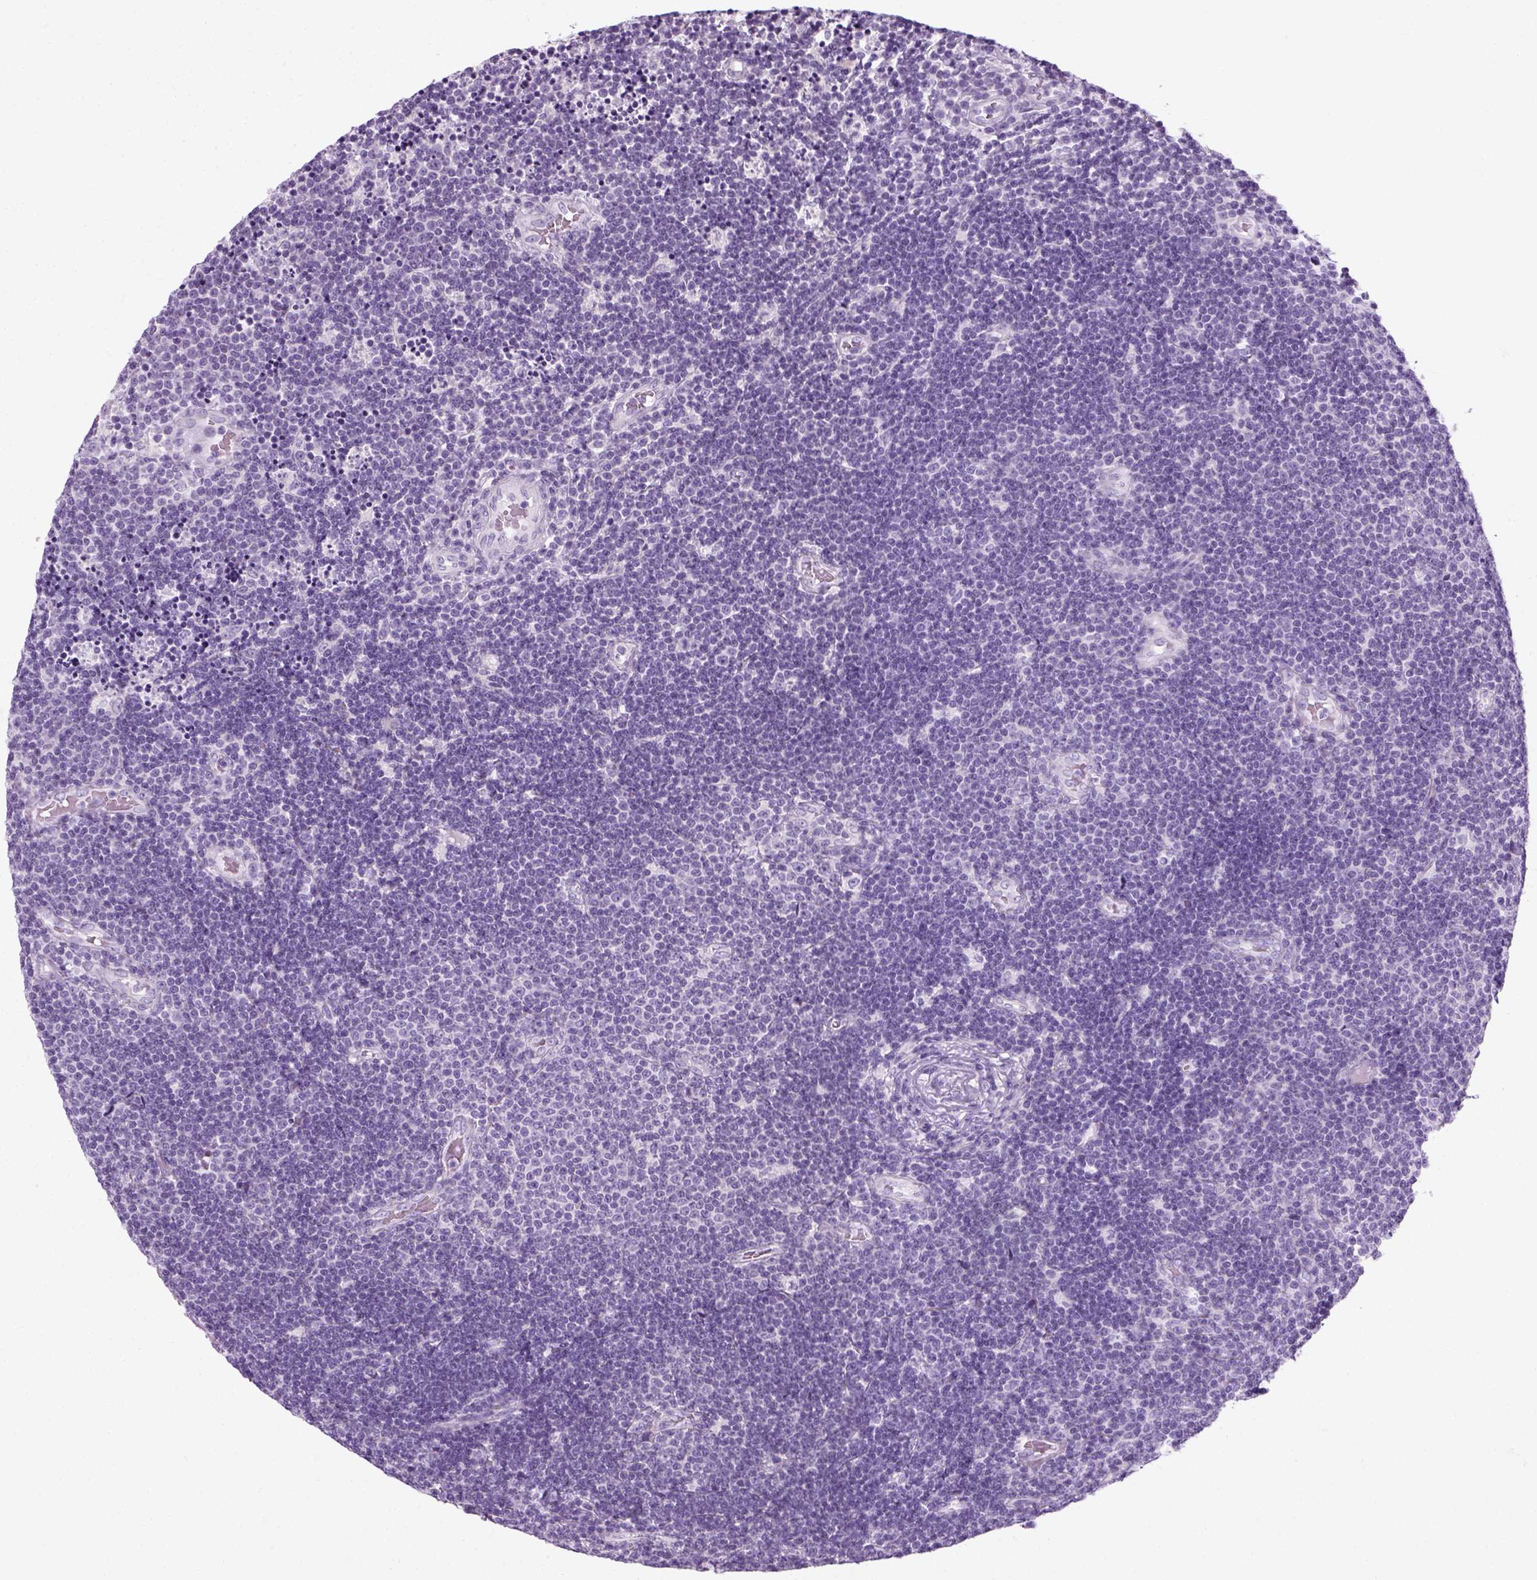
{"staining": {"intensity": "negative", "quantity": "none", "location": "none"}, "tissue": "lymphoma", "cell_type": "Tumor cells", "image_type": "cancer", "snomed": [{"axis": "morphology", "description": "Malignant lymphoma, non-Hodgkin's type, Low grade"}, {"axis": "topography", "description": "Brain"}], "caption": "Tumor cells are negative for protein expression in human lymphoma.", "gene": "SLC12A5", "patient": {"sex": "female", "age": 66}}